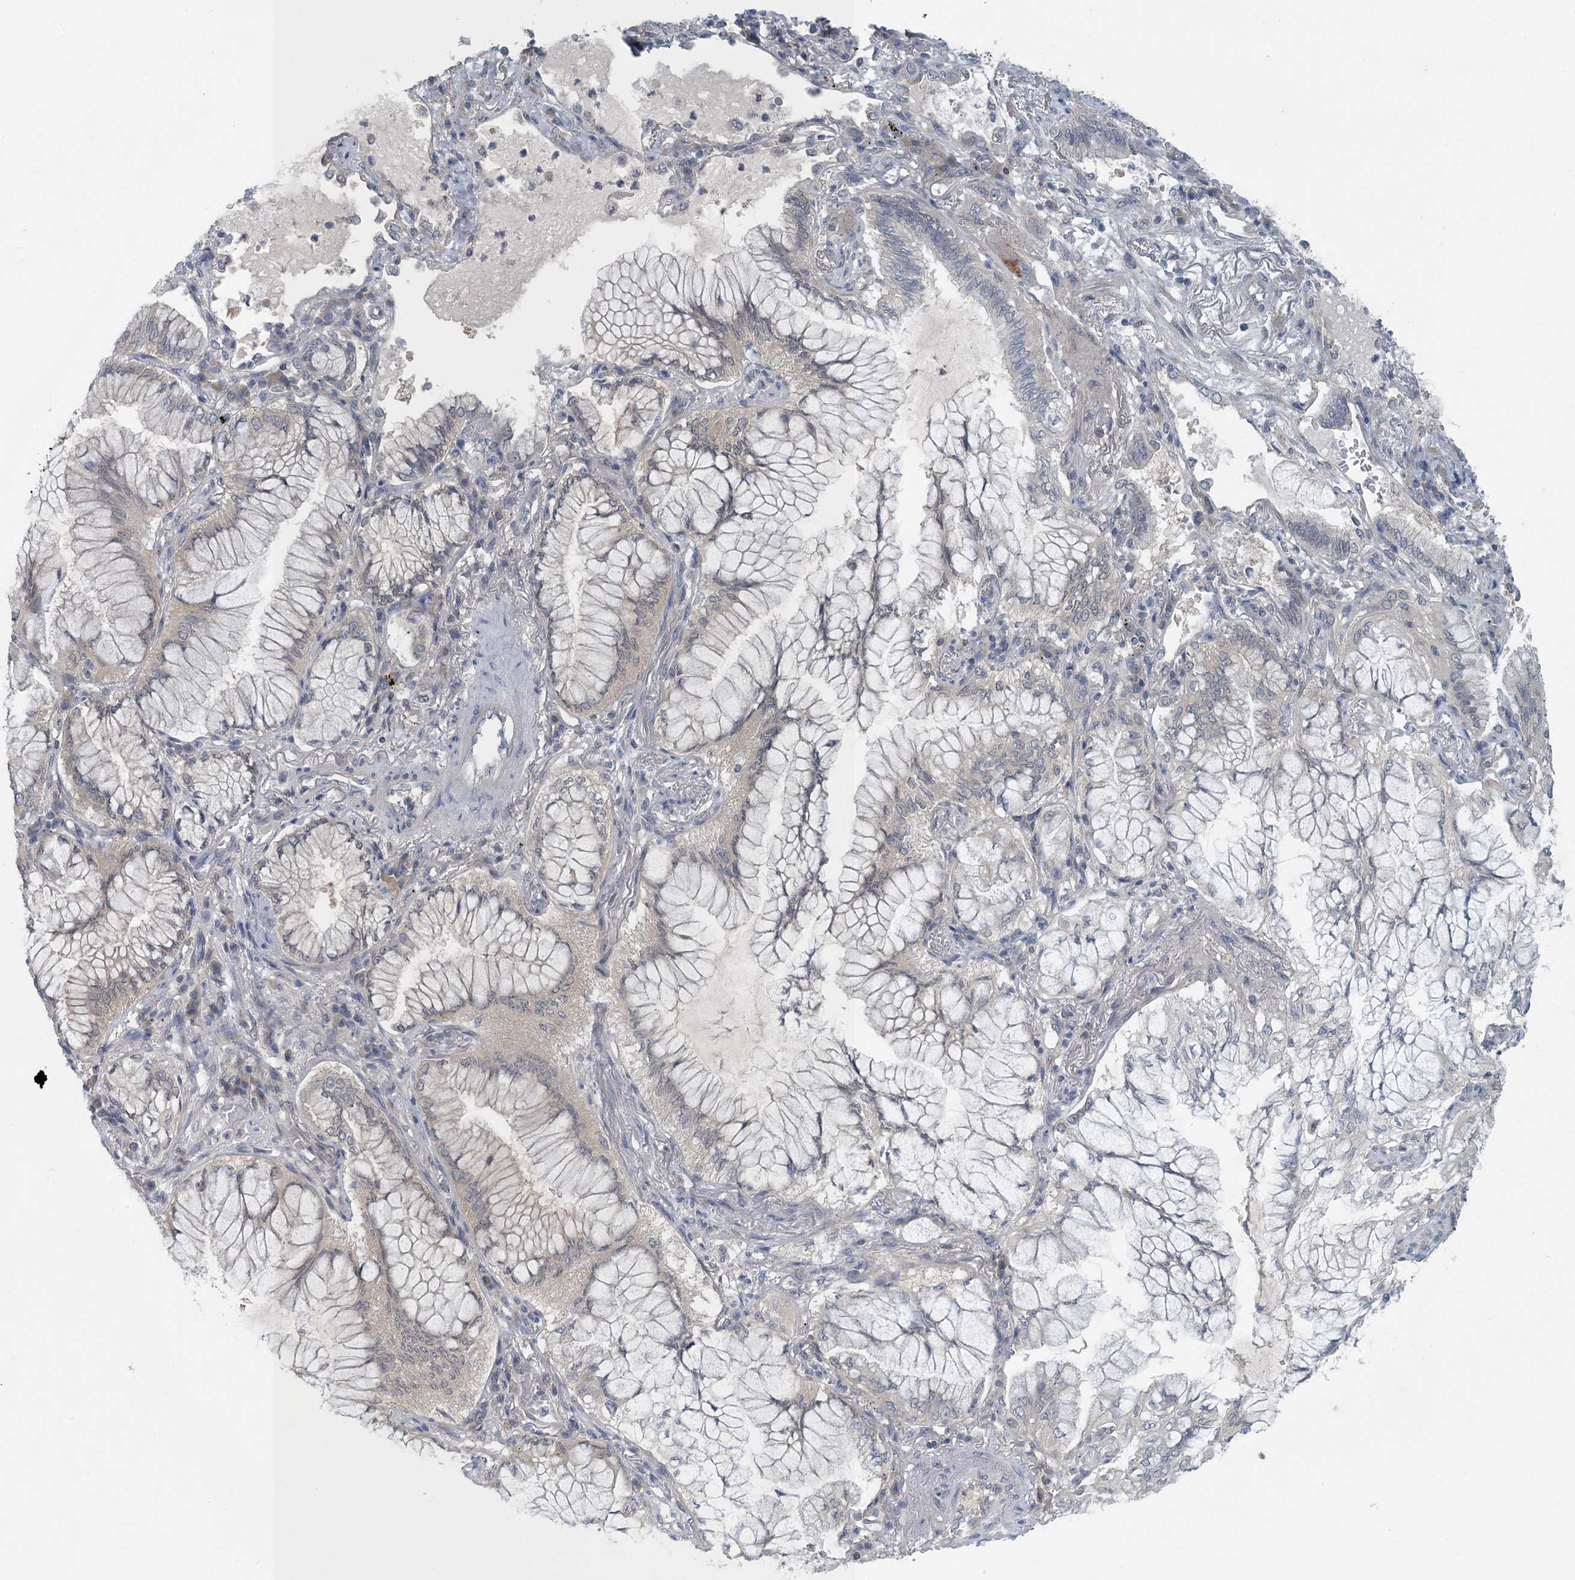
{"staining": {"intensity": "negative", "quantity": "none", "location": "none"}, "tissue": "lung cancer", "cell_type": "Tumor cells", "image_type": "cancer", "snomed": [{"axis": "morphology", "description": "Adenocarcinoma, NOS"}, {"axis": "topography", "description": "Lung"}], "caption": "This is a photomicrograph of immunohistochemistry (IHC) staining of lung cancer (adenocarcinoma), which shows no expression in tumor cells.", "gene": "HIKESHI", "patient": {"sex": "female", "age": 70}}